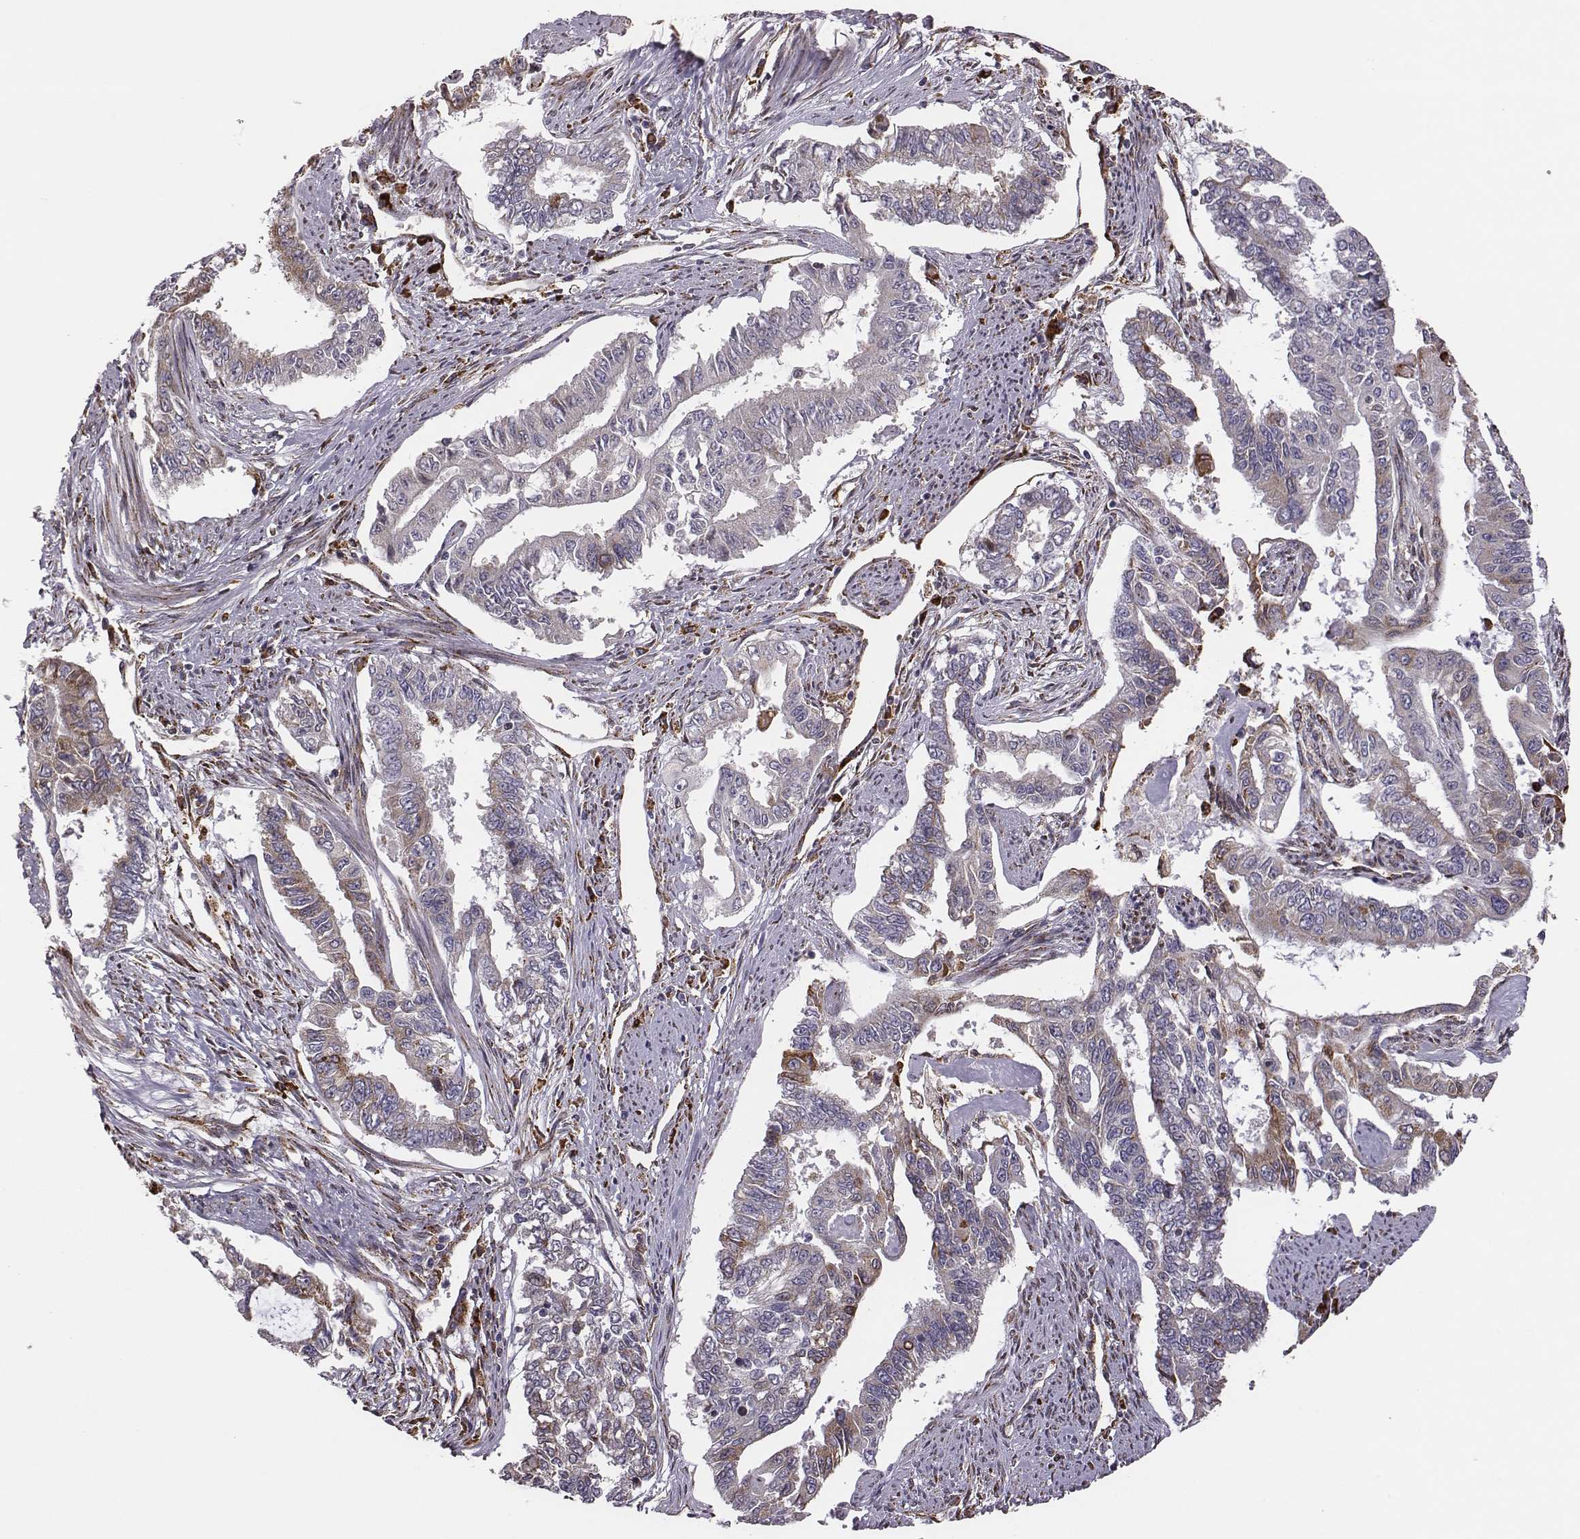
{"staining": {"intensity": "moderate", "quantity": ">75%", "location": "cytoplasmic/membranous"}, "tissue": "endometrial cancer", "cell_type": "Tumor cells", "image_type": "cancer", "snomed": [{"axis": "morphology", "description": "Adenocarcinoma, NOS"}, {"axis": "topography", "description": "Uterus"}], "caption": "The image reveals a brown stain indicating the presence of a protein in the cytoplasmic/membranous of tumor cells in endometrial adenocarcinoma.", "gene": "SELENOI", "patient": {"sex": "female", "age": 59}}